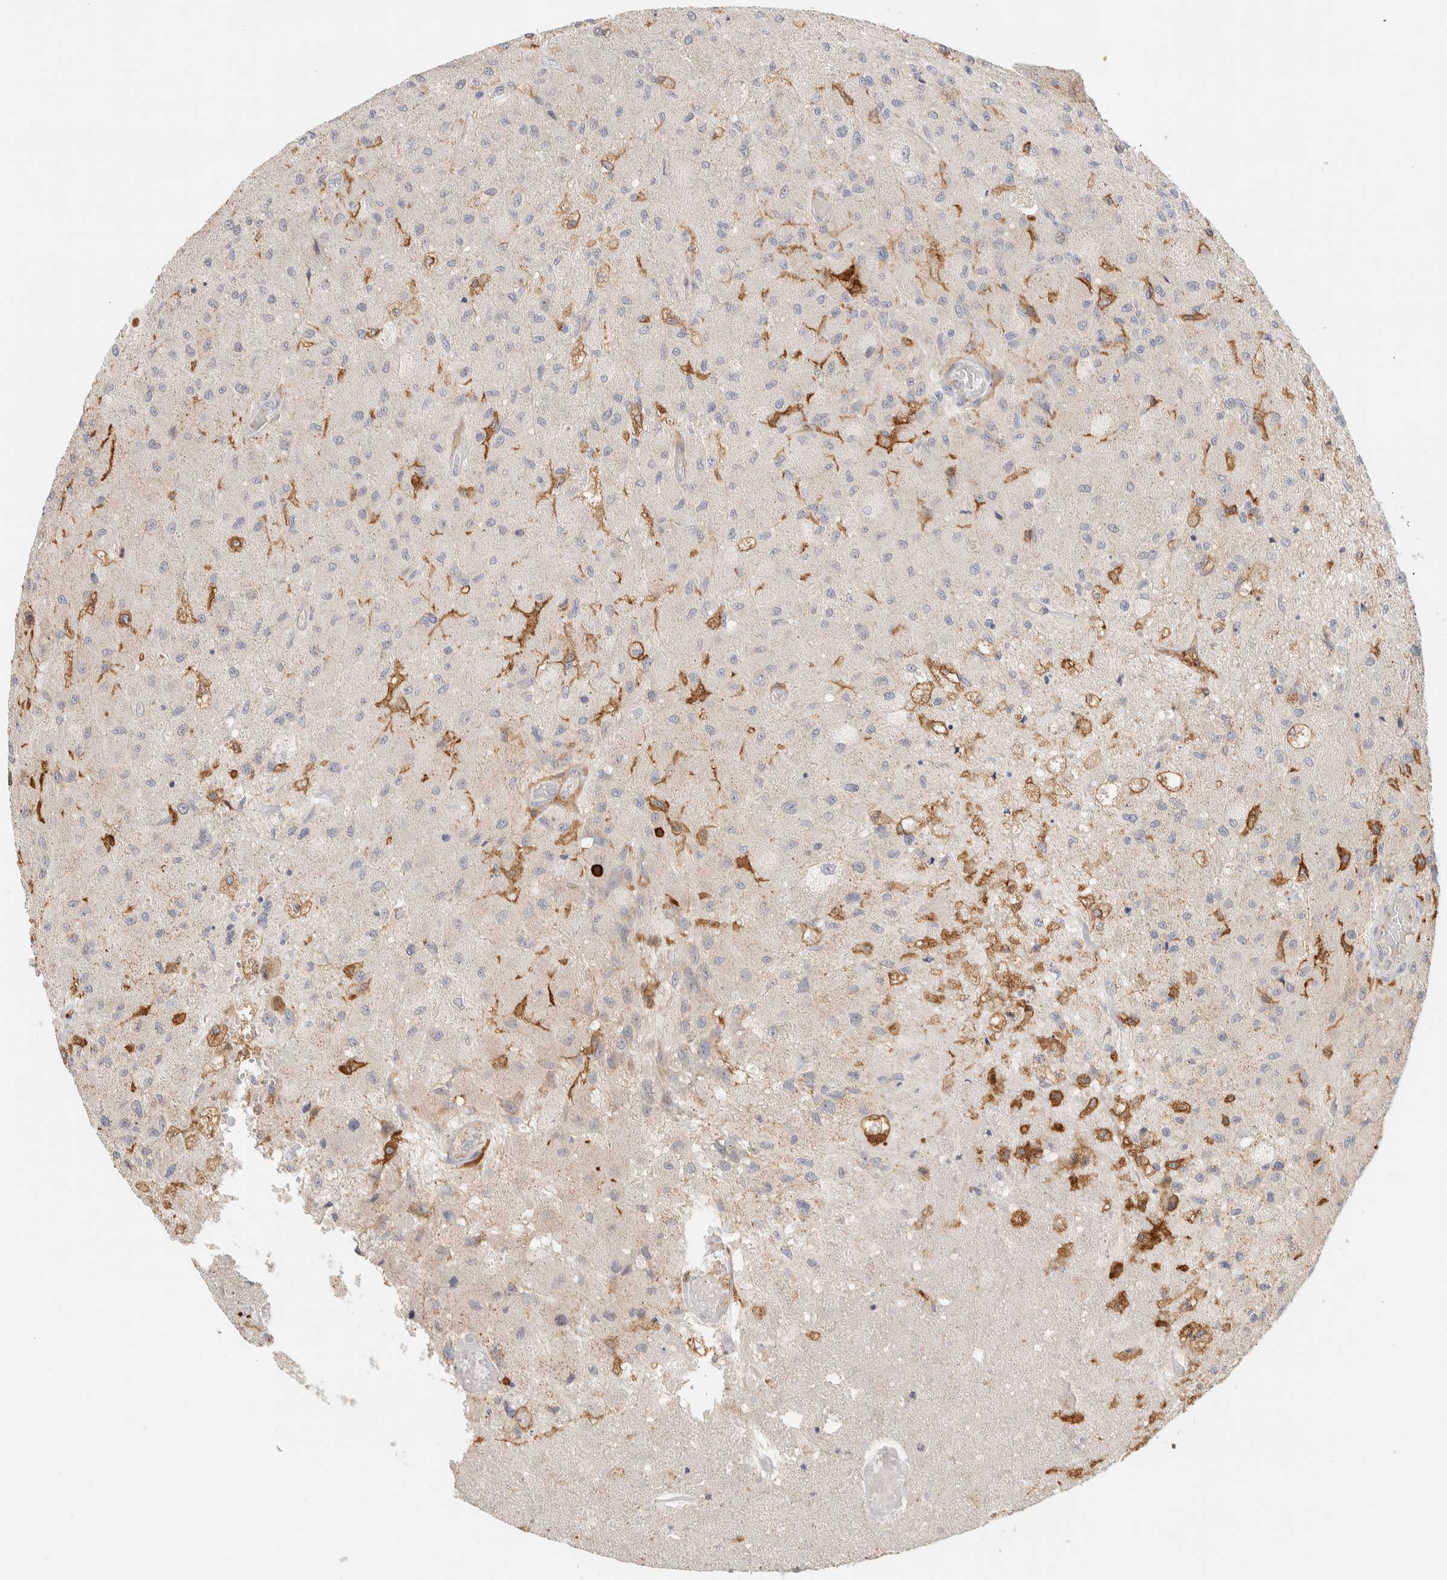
{"staining": {"intensity": "negative", "quantity": "none", "location": "none"}, "tissue": "glioma", "cell_type": "Tumor cells", "image_type": "cancer", "snomed": [{"axis": "morphology", "description": "Normal tissue, NOS"}, {"axis": "morphology", "description": "Glioma, malignant, High grade"}, {"axis": "topography", "description": "Cerebral cortex"}], "caption": "The micrograph displays no staining of tumor cells in glioma.", "gene": "RUNDC1", "patient": {"sex": "male", "age": 77}}